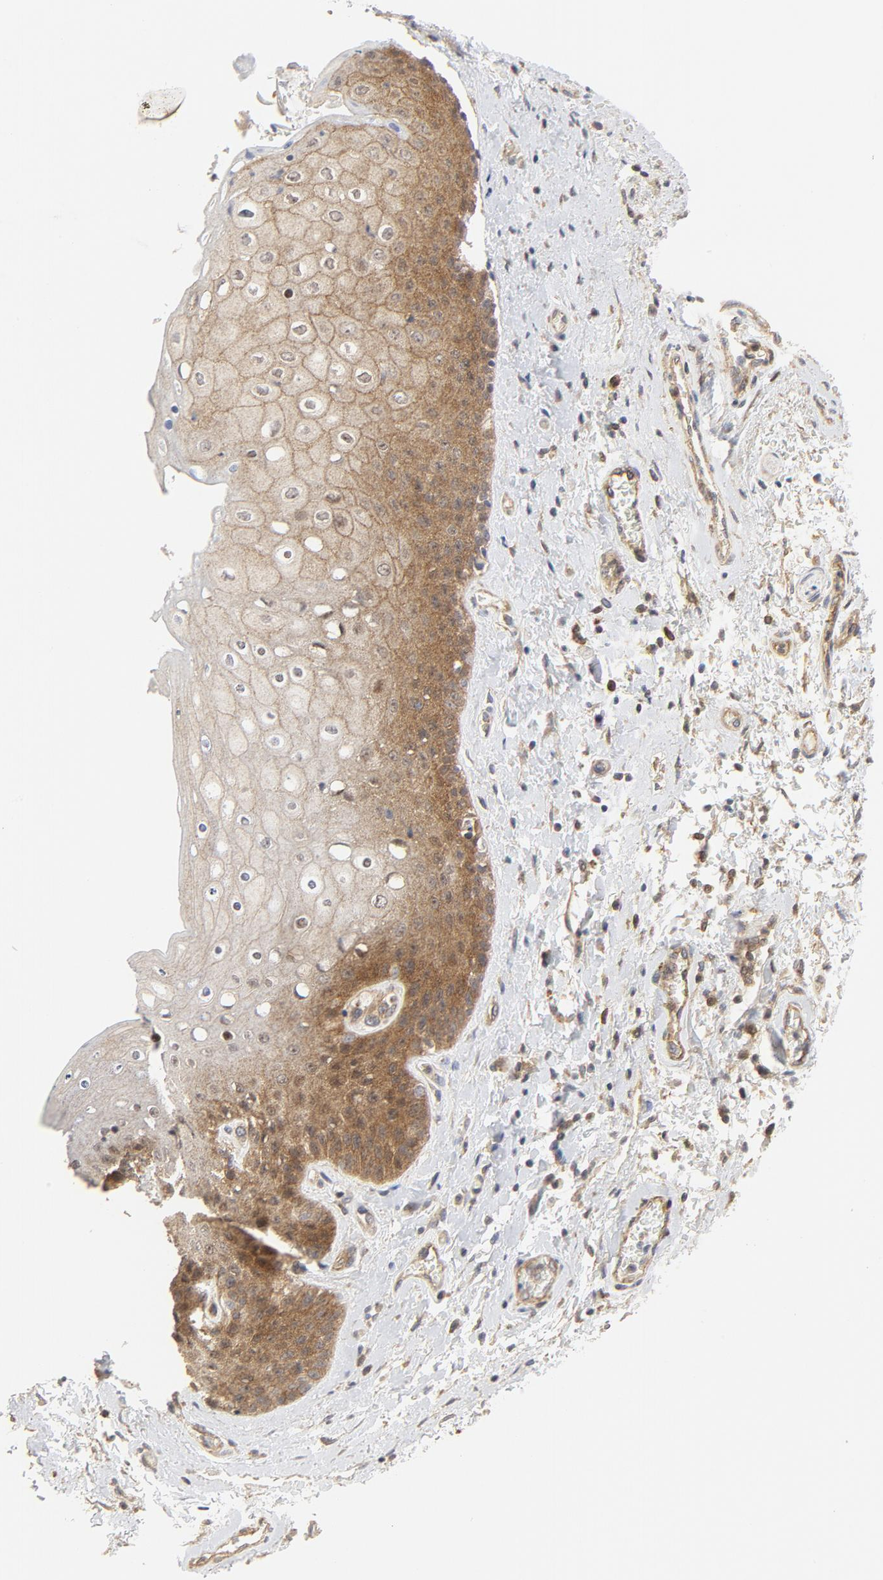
{"staining": {"intensity": "moderate", "quantity": "25%-75%", "location": "cytoplasmic/membranous"}, "tissue": "skin", "cell_type": "Epidermal cells", "image_type": "normal", "snomed": [{"axis": "morphology", "description": "Normal tissue, NOS"}, {"axis": "topography", "description": "Anal"}], "caption": "Immunohistochemical staining of unremarkable human skin exhibits 25%-75% levels of moderate cytoplasmic/membranous protein staining in approximately 25%-75% of epidermal cells.", "gene": "MAP2K7", "patient": {"sex": "female", "age": 46}}